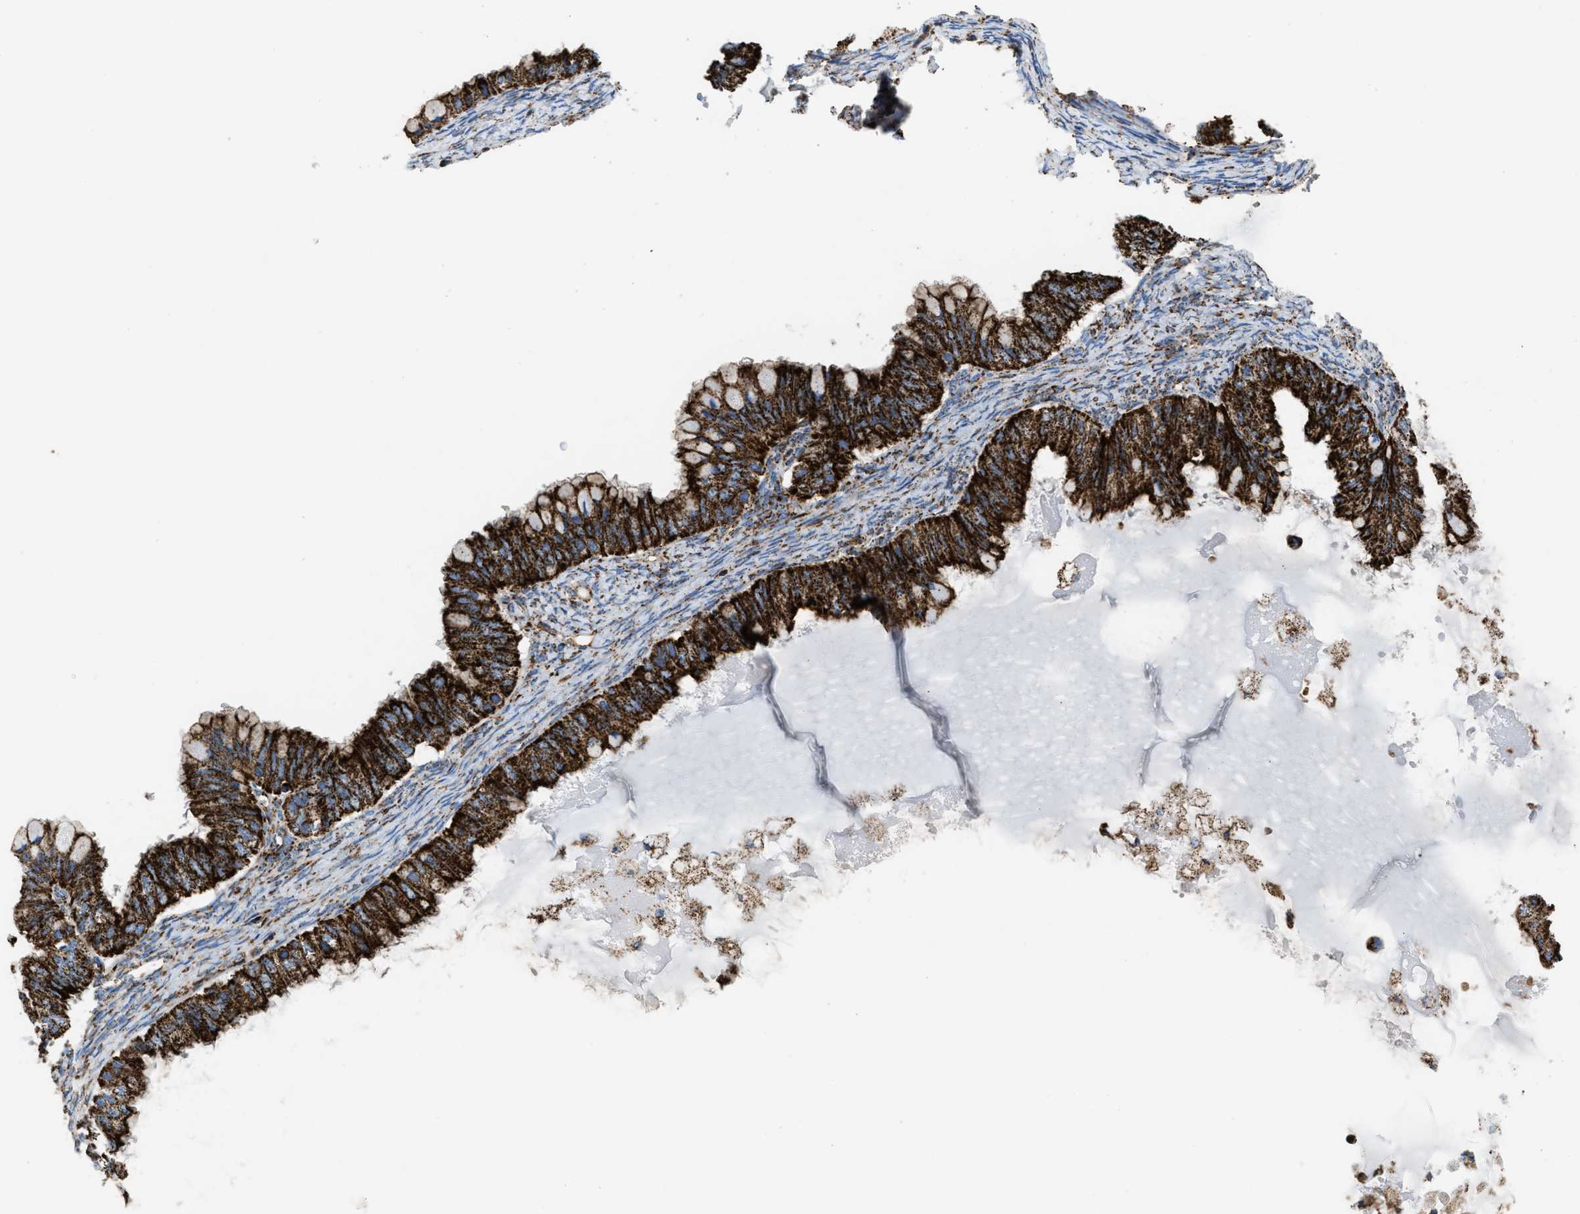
{"staining": {"intensity": "strong", "quantity": ">75%", "location": "cytoplasmic/membranous"}, "tissue": "ovarian cancer", "cell_type": "Tumor cells", "image_type": "cancer", "snomed": [{"axis": "morphology", "description": "Cystadenocarcinoma, mucinous, NOS"}, {"axis": "topography", "description": "Ovary"}], "caption": "Tumor cells exhibit high levels of strong cytoplasmic/membranous staining in approximately >75% of cells in ovarian cancer.", "gene": "ECHS1", "patient": {"sex": "female", "age": 80}}